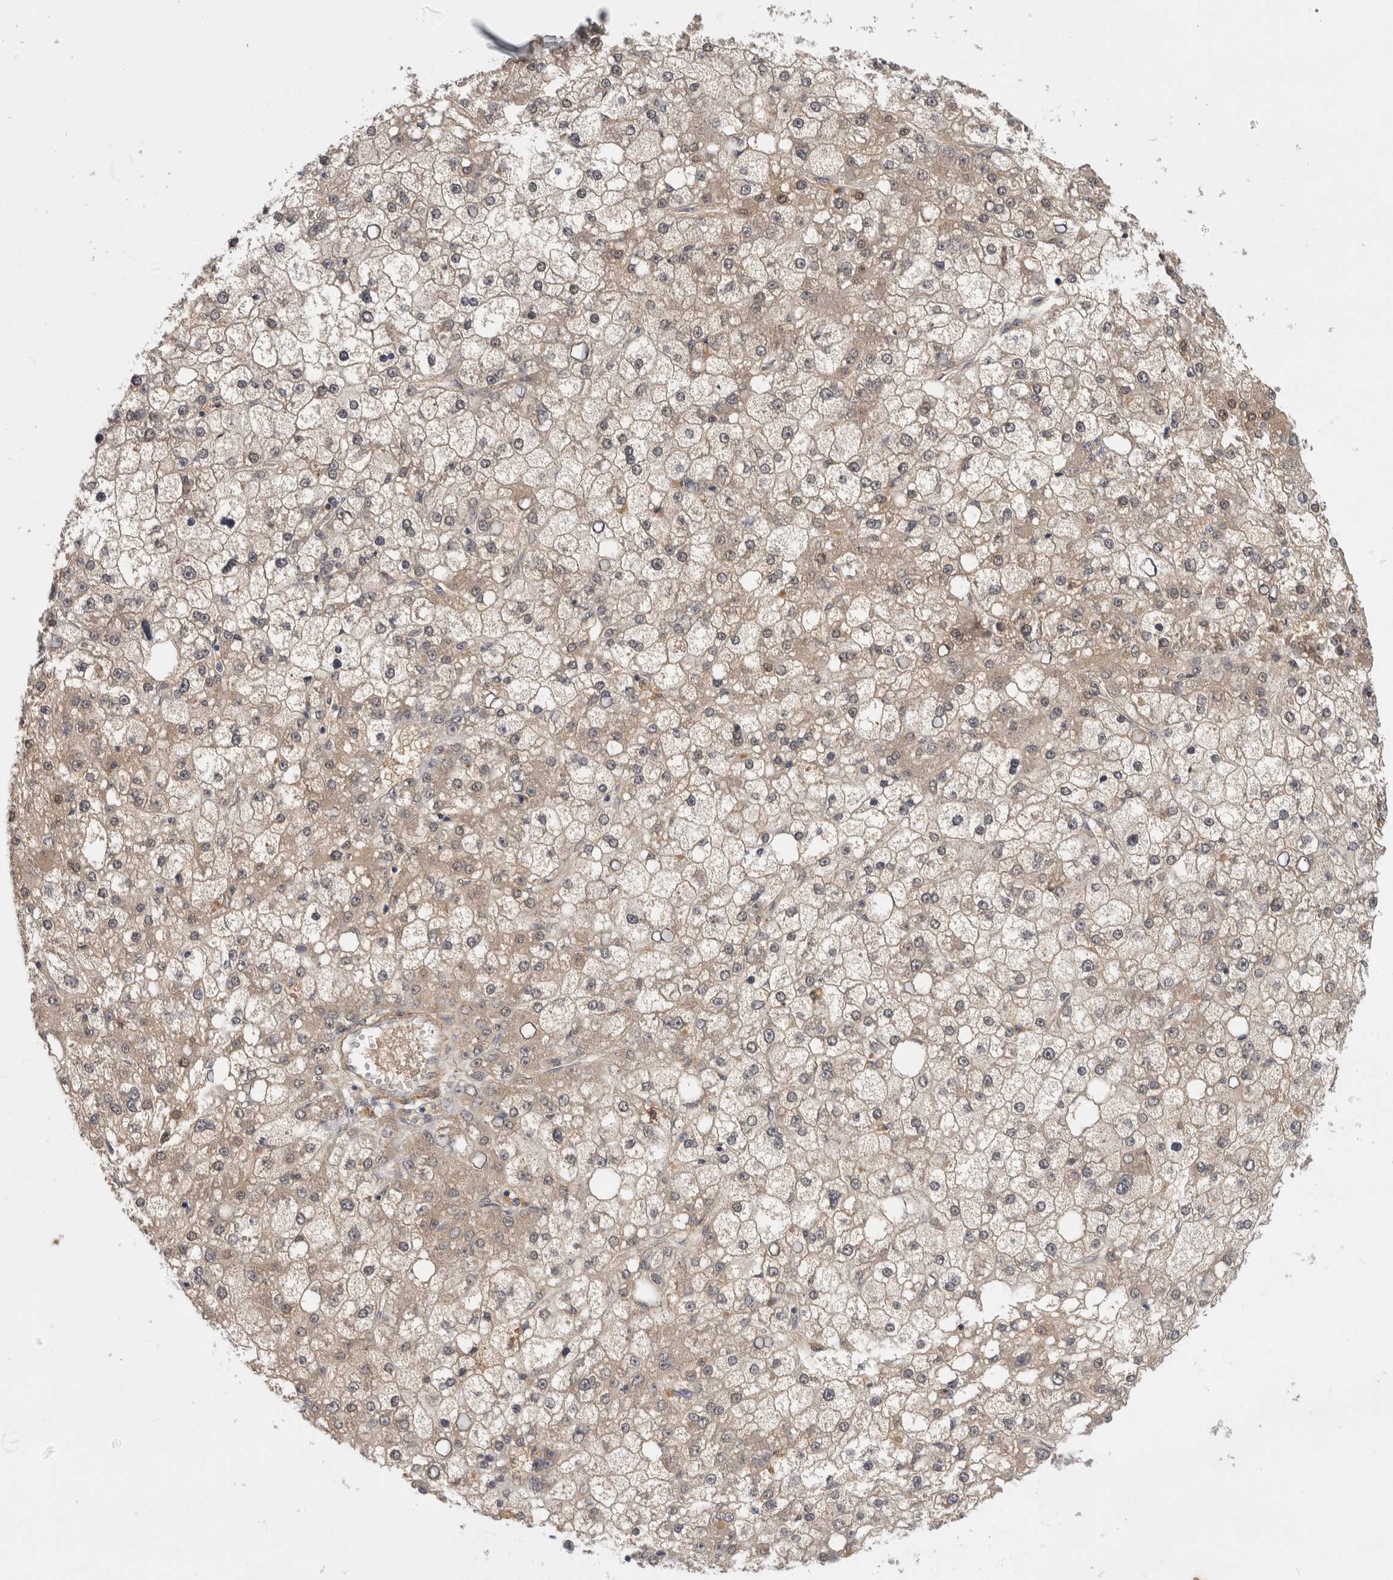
{"staining": {"intensity": "weak", "quantity": "<25%", "location": "cytoplasmic/membranous"}, "tissue": "liver cancer", "cell_type": "Tumor cells", "image_type": "cancer", "snomed": [{"axis": "morphology", "description": "Carcinoma, Hepatocellular, NOS"}, {"axis": "topography", "description": "Liver"}], "caption": "Liver cancer (hepatocellular carcinoma) stained for a protein using immunohistochemistry demonstrates no expression tumor cells.", "gene": "PGM1", "patient": {"sex": "male", "age": 67}}